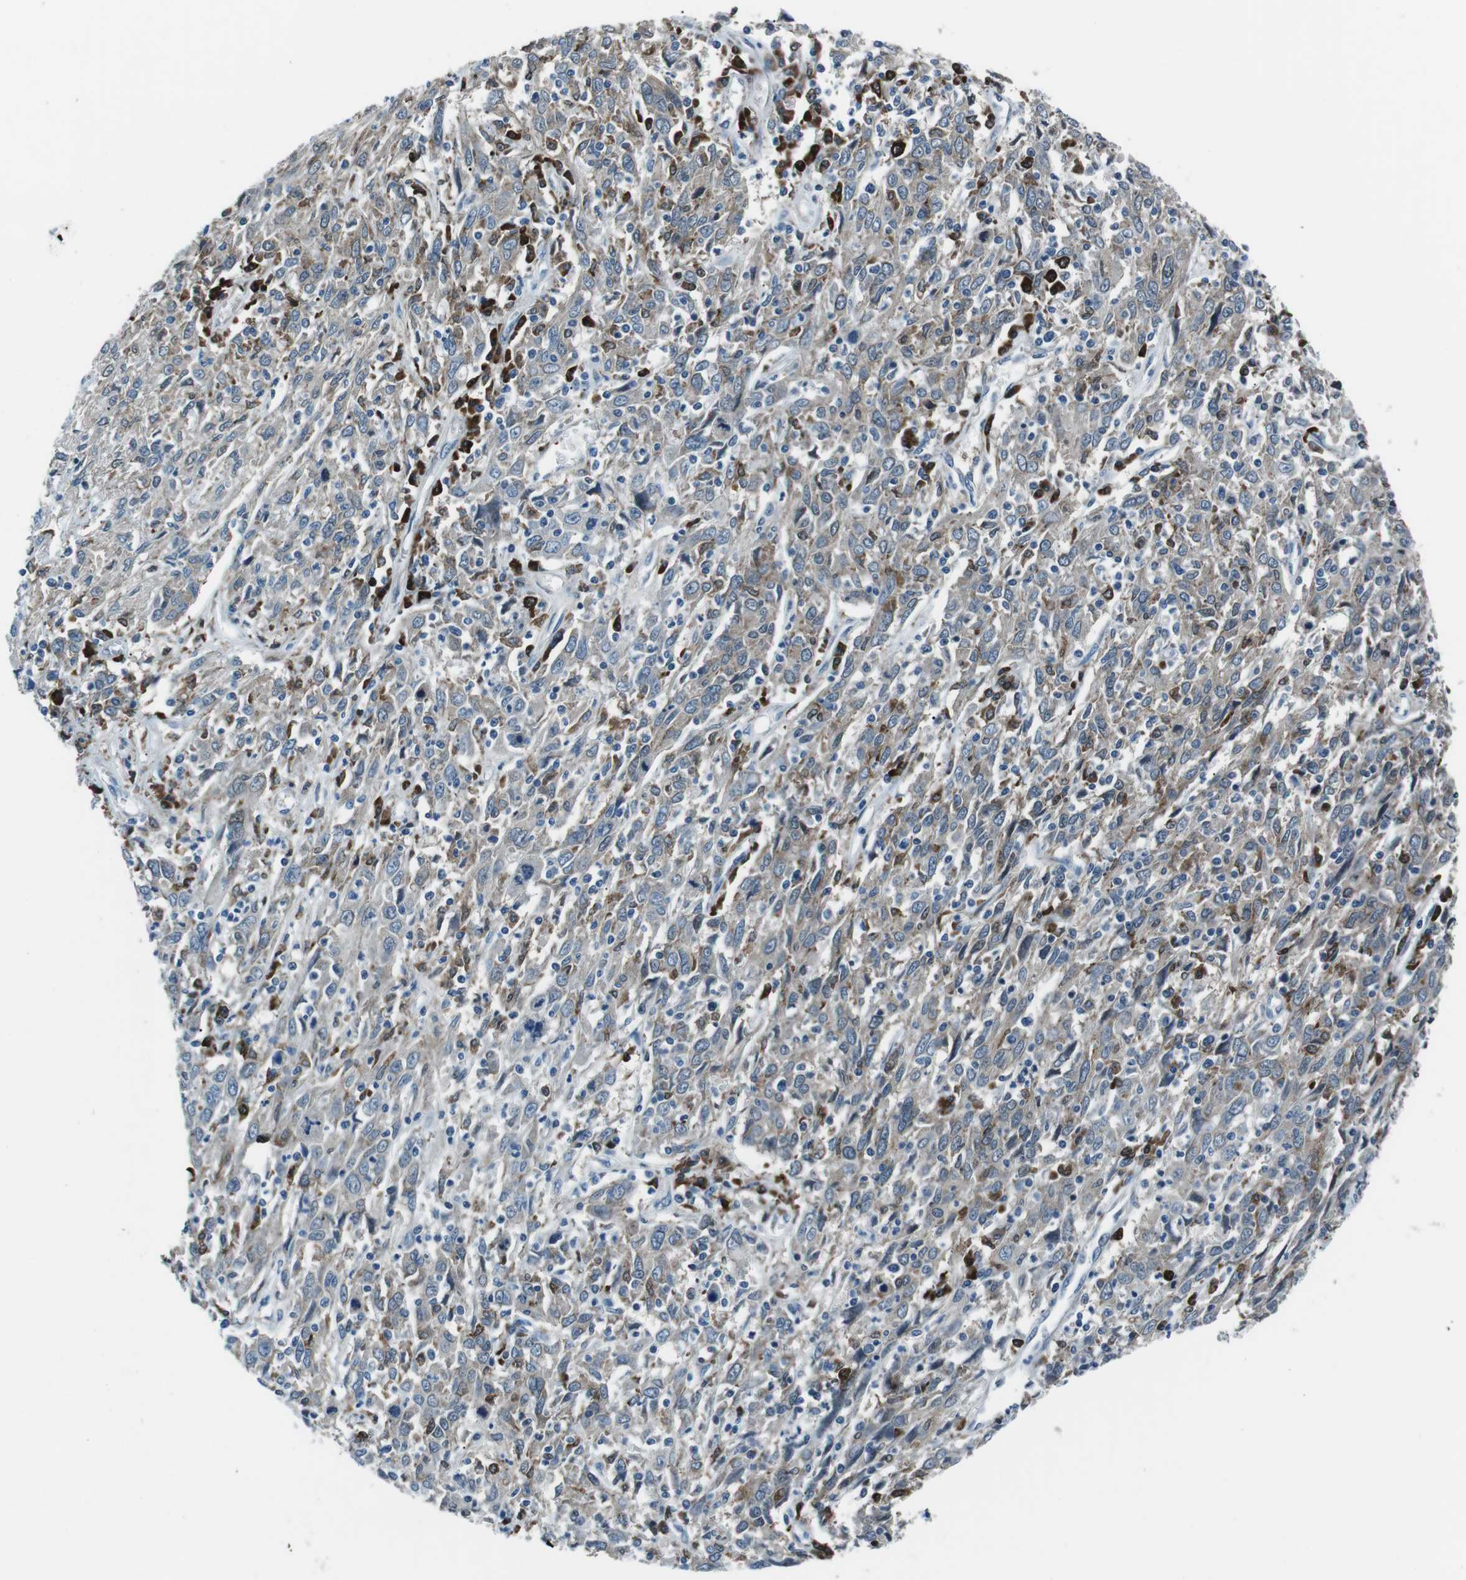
{"staining": {"intensity": "weak", "quantity": "25%-75%", "location": "cytoplasmic/membranous"}, "tissue": "cervical cancer", "cell_type": "Tumor cells", "image_type": "cancer", "snomed": [{"axis": "morphology", "description": "Squamous cell carcinoma, NOS"}, {"axis": "topography", "description": "Cervix"}], "caption": "Protein analysis of cervical cancer (squamous cell carcinoma) tissue displays weak cytoplasmic/membranous staining in approximately 25%-75% of tumor cells.", "gene": "BLNK", "patient": {"sex": "female", "age": 46}}